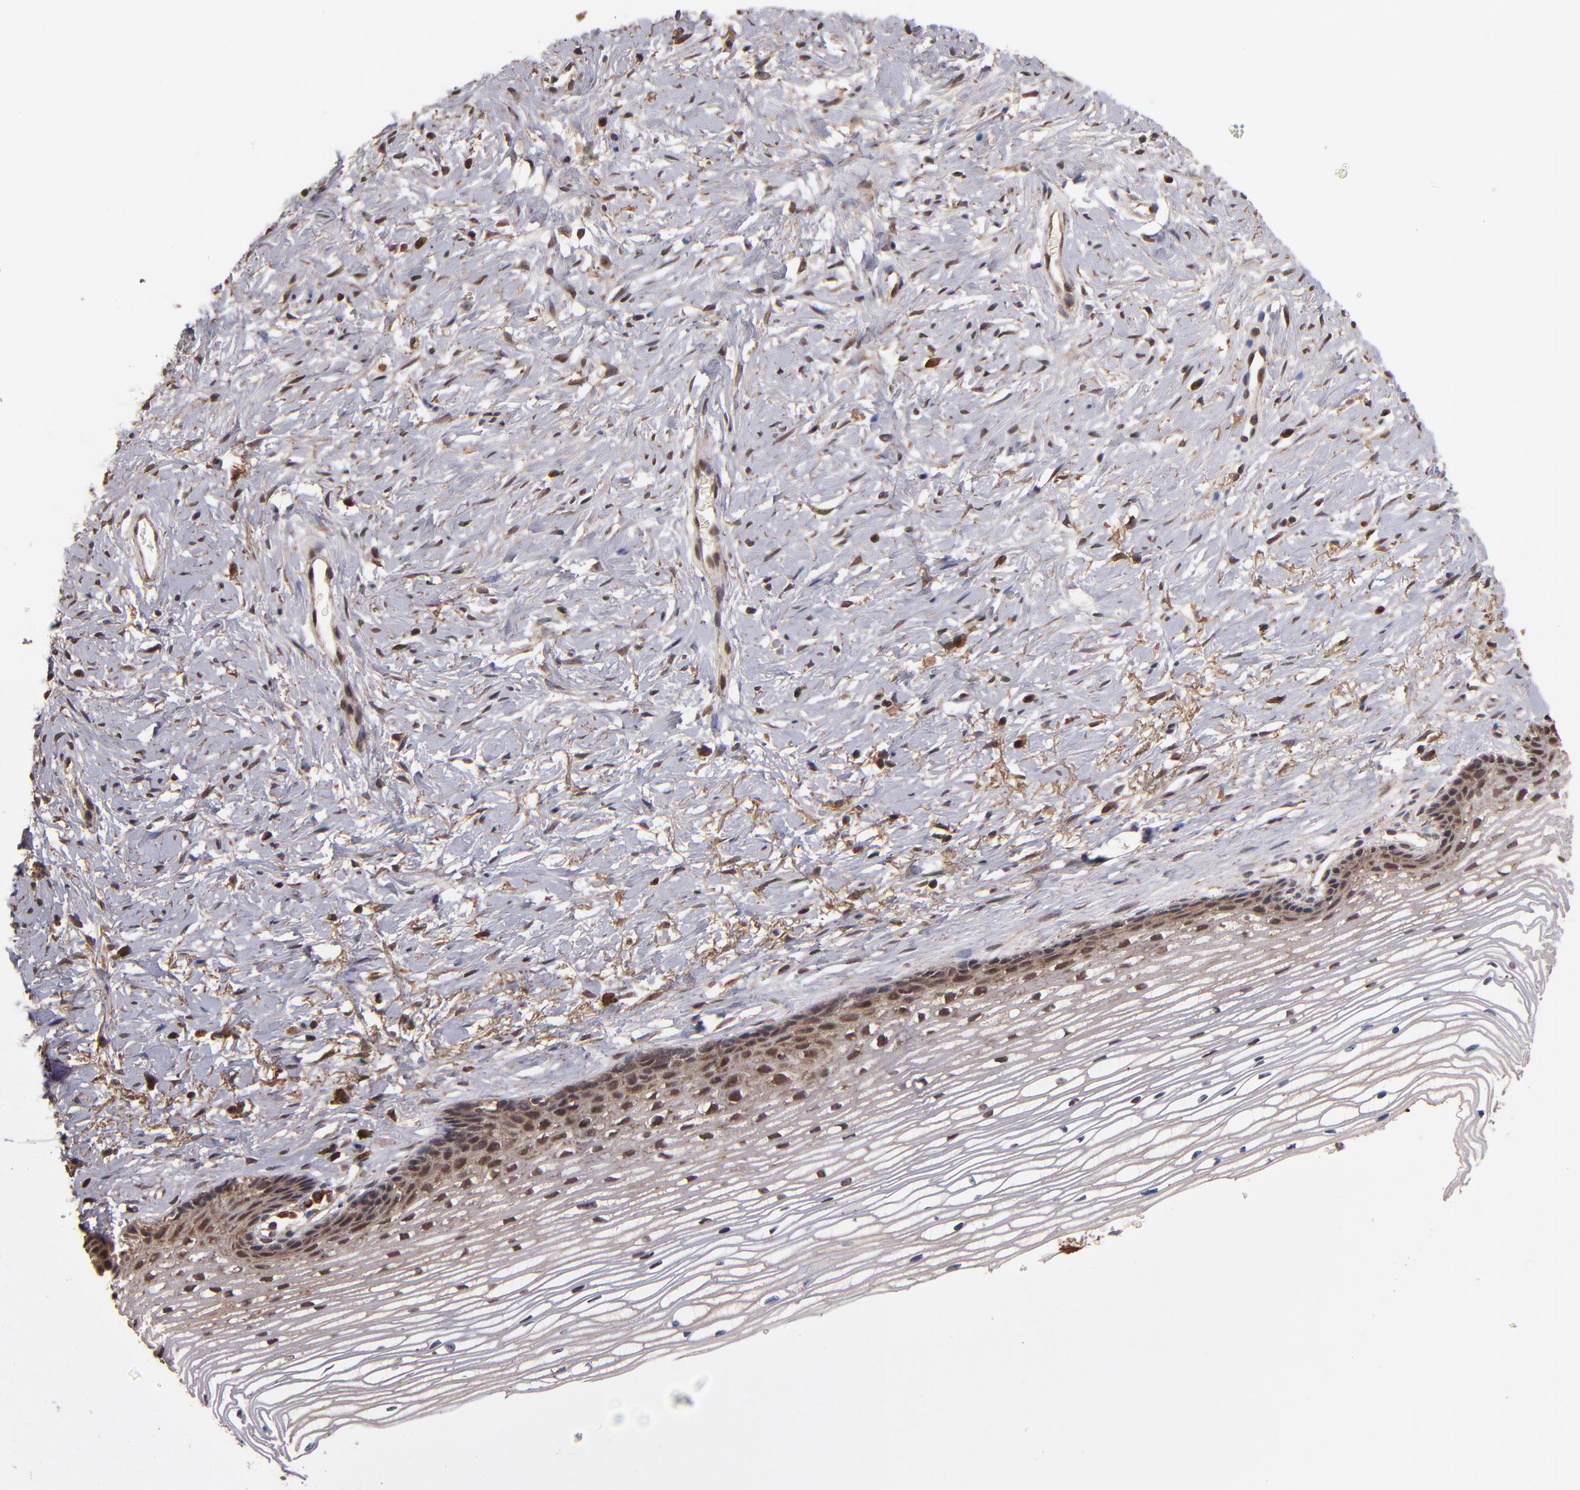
{"staining": {"intensity": "strong", "quantity": ">75%", "location": "cytoplasmic/membranous"}, "tissue": "cervix", "cell_type": "Glandular cells", "image_type": "normal", "snomed": [{"axis": "morphology", "description": "Normal tissue, NOS"}, {"axis": "topography", "description": "Cervix"}], "caption": "Cervix stained with DAB (3,3'-diaminobenzidine) immunohistochemistry demonstrates high levels of strong cytoplasmic/membranous expression in about >75% of glandular cells.", "gene": "NFE2L2", "patient": {"sex": "female", "age": 77}}